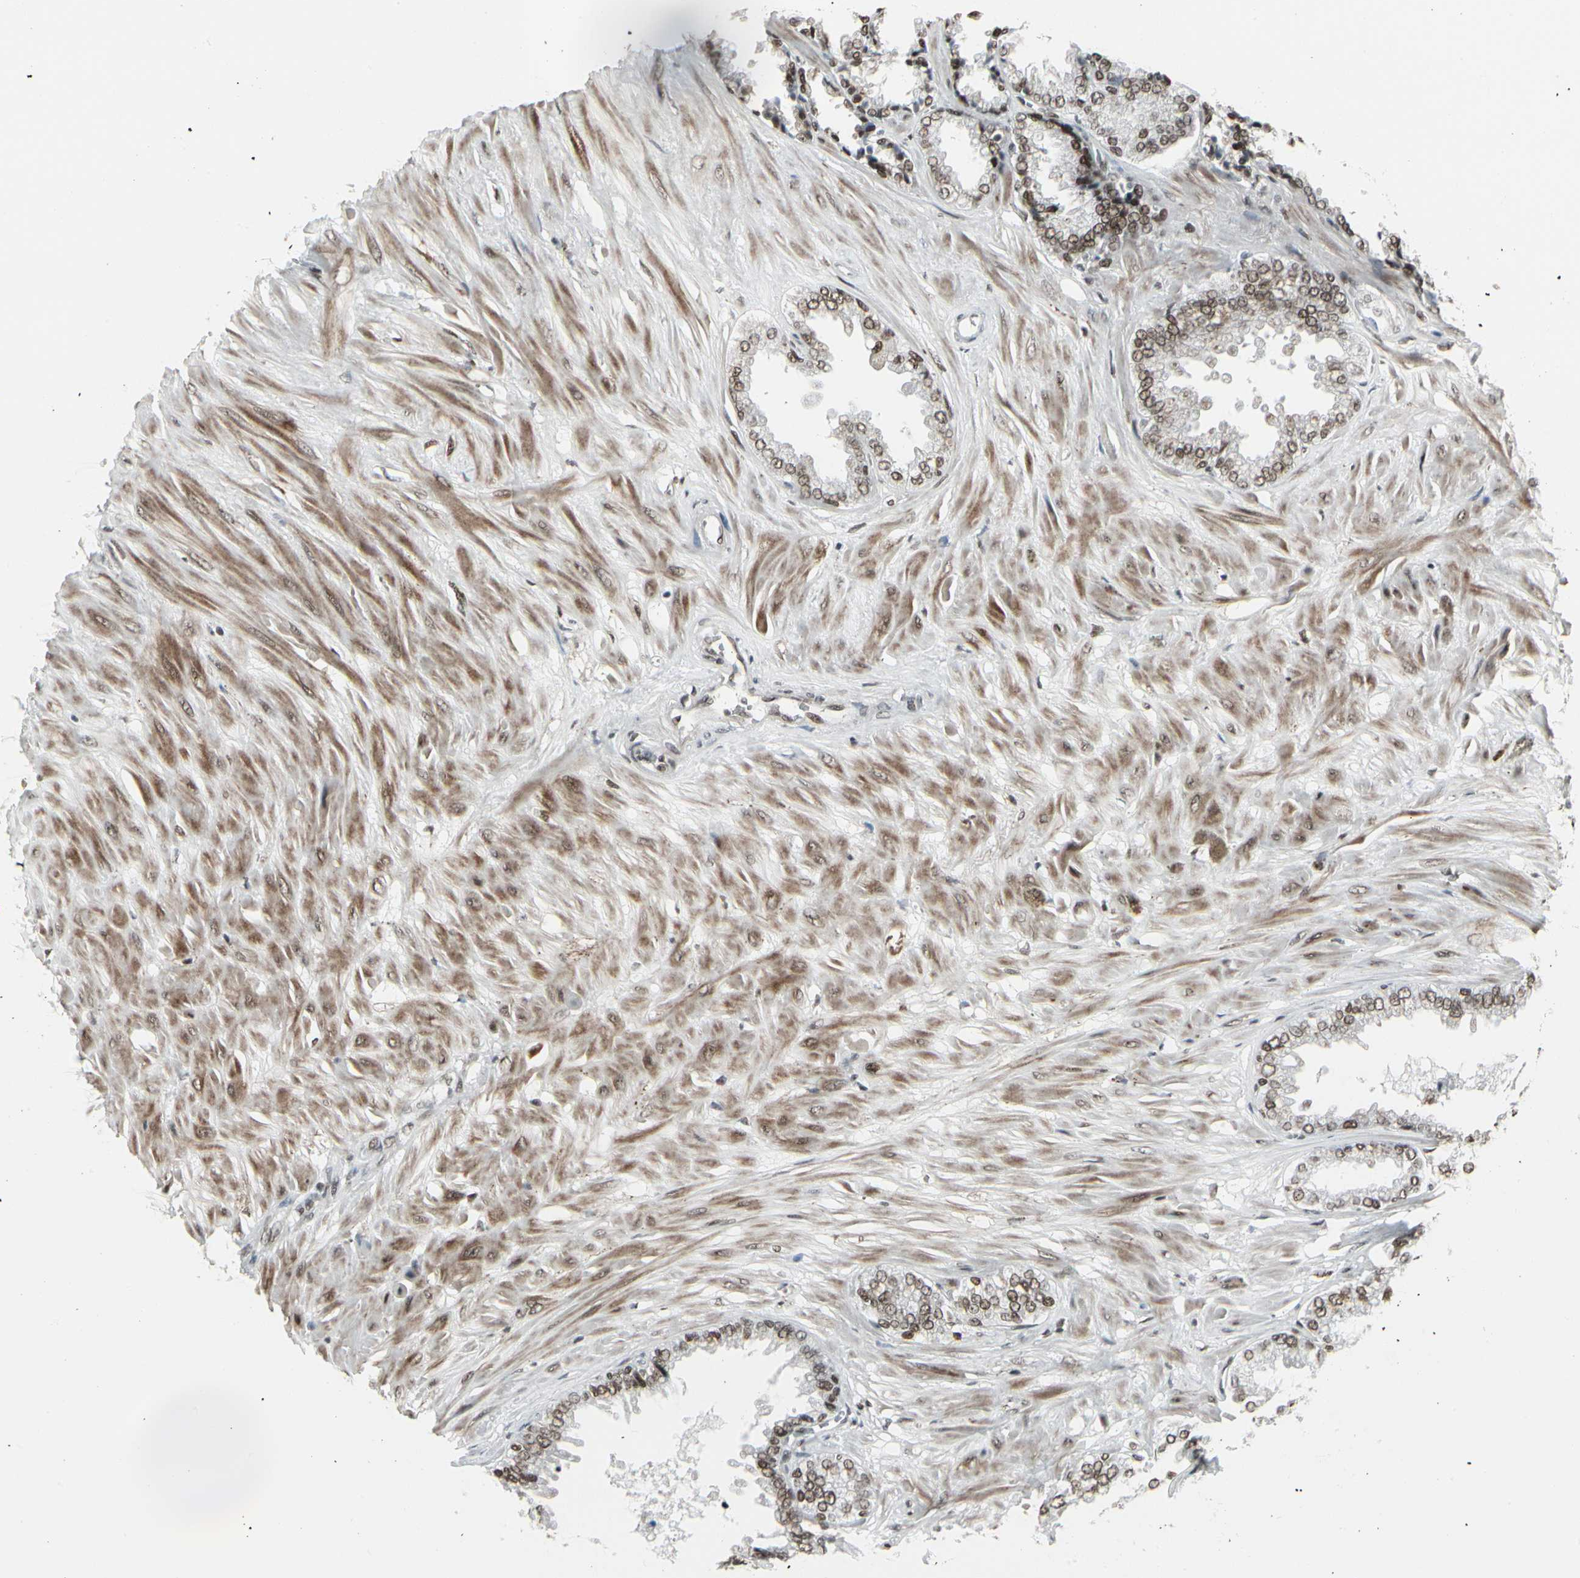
{"staining": {"intensity": "moderate", "quantity": ">75%", "location": "nuclear"}, "tissue": "seminal vesicle", "cell_type": "Glandular cells", "image_type": "normal", "snomed": [{"axis": "morphology", "description": "Normal tissue, NOS"}, {"axis": "topography", "description": "Seminal veicle"}], "caption": "Immunohistochemistry micrograph of benign seminal vesicle stained for a protein (brown), which displays medium levels of moderate nuclear expression in approximately >75% of glandular cells.", "gene": "HMG20A", "patient": {"sex": "male", "age": 46}}